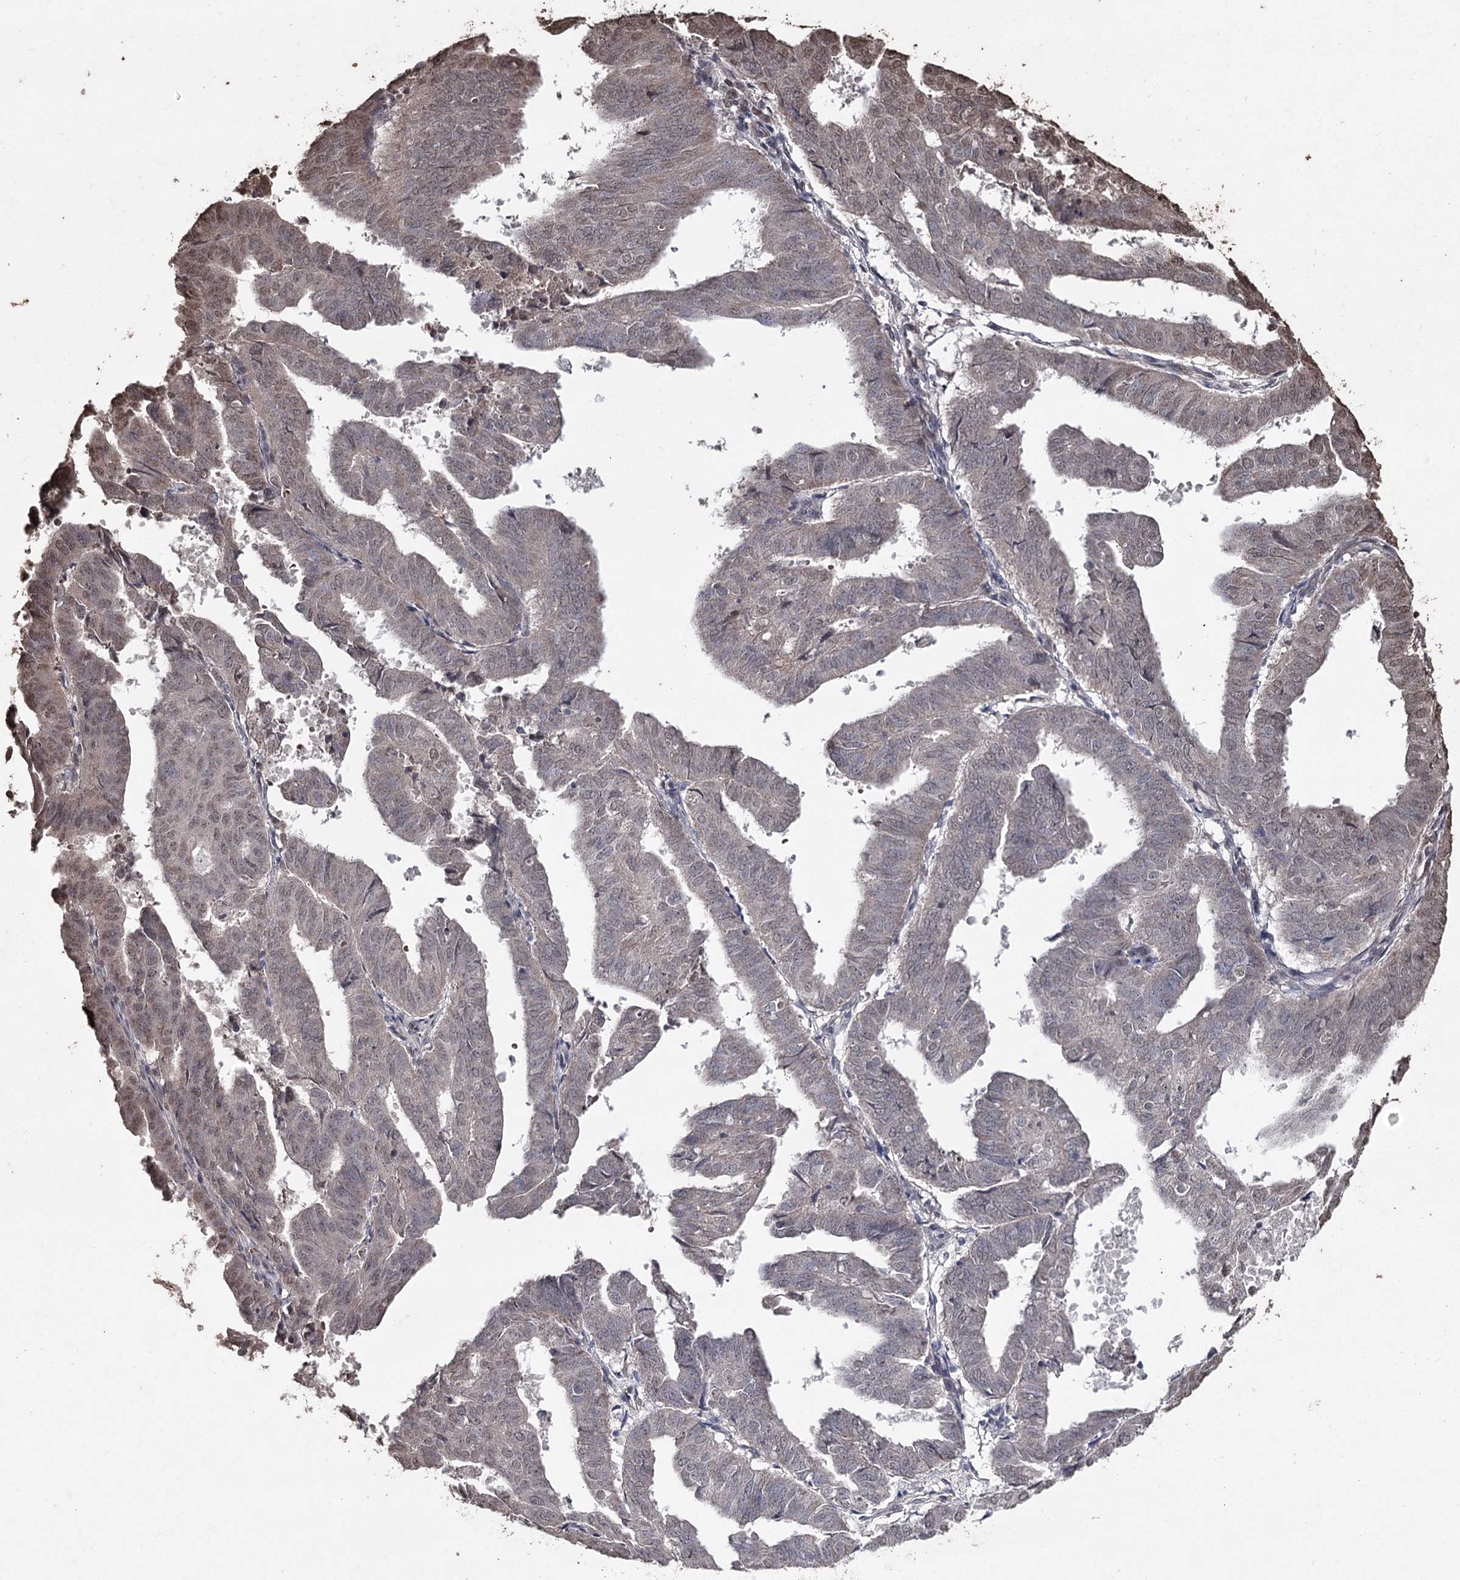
{"staining": {"intensity": "negative", "quantity": "none", "location": "none"}, "tissue": "endometrial cancer", "cell_type": "Tumor cells", "image_type": "cancer", "snomed": [{"axis": "morphology", "description": "Adenocarcinoma, NOS"}, {"axis": "topography", "description": "Uterus"}], "caption": "An image of human endometrial adenocarcinoma is negative for staining in tumor cells.", "gene": "ATG14", "patient": {"sex": "female", "age": 77}}